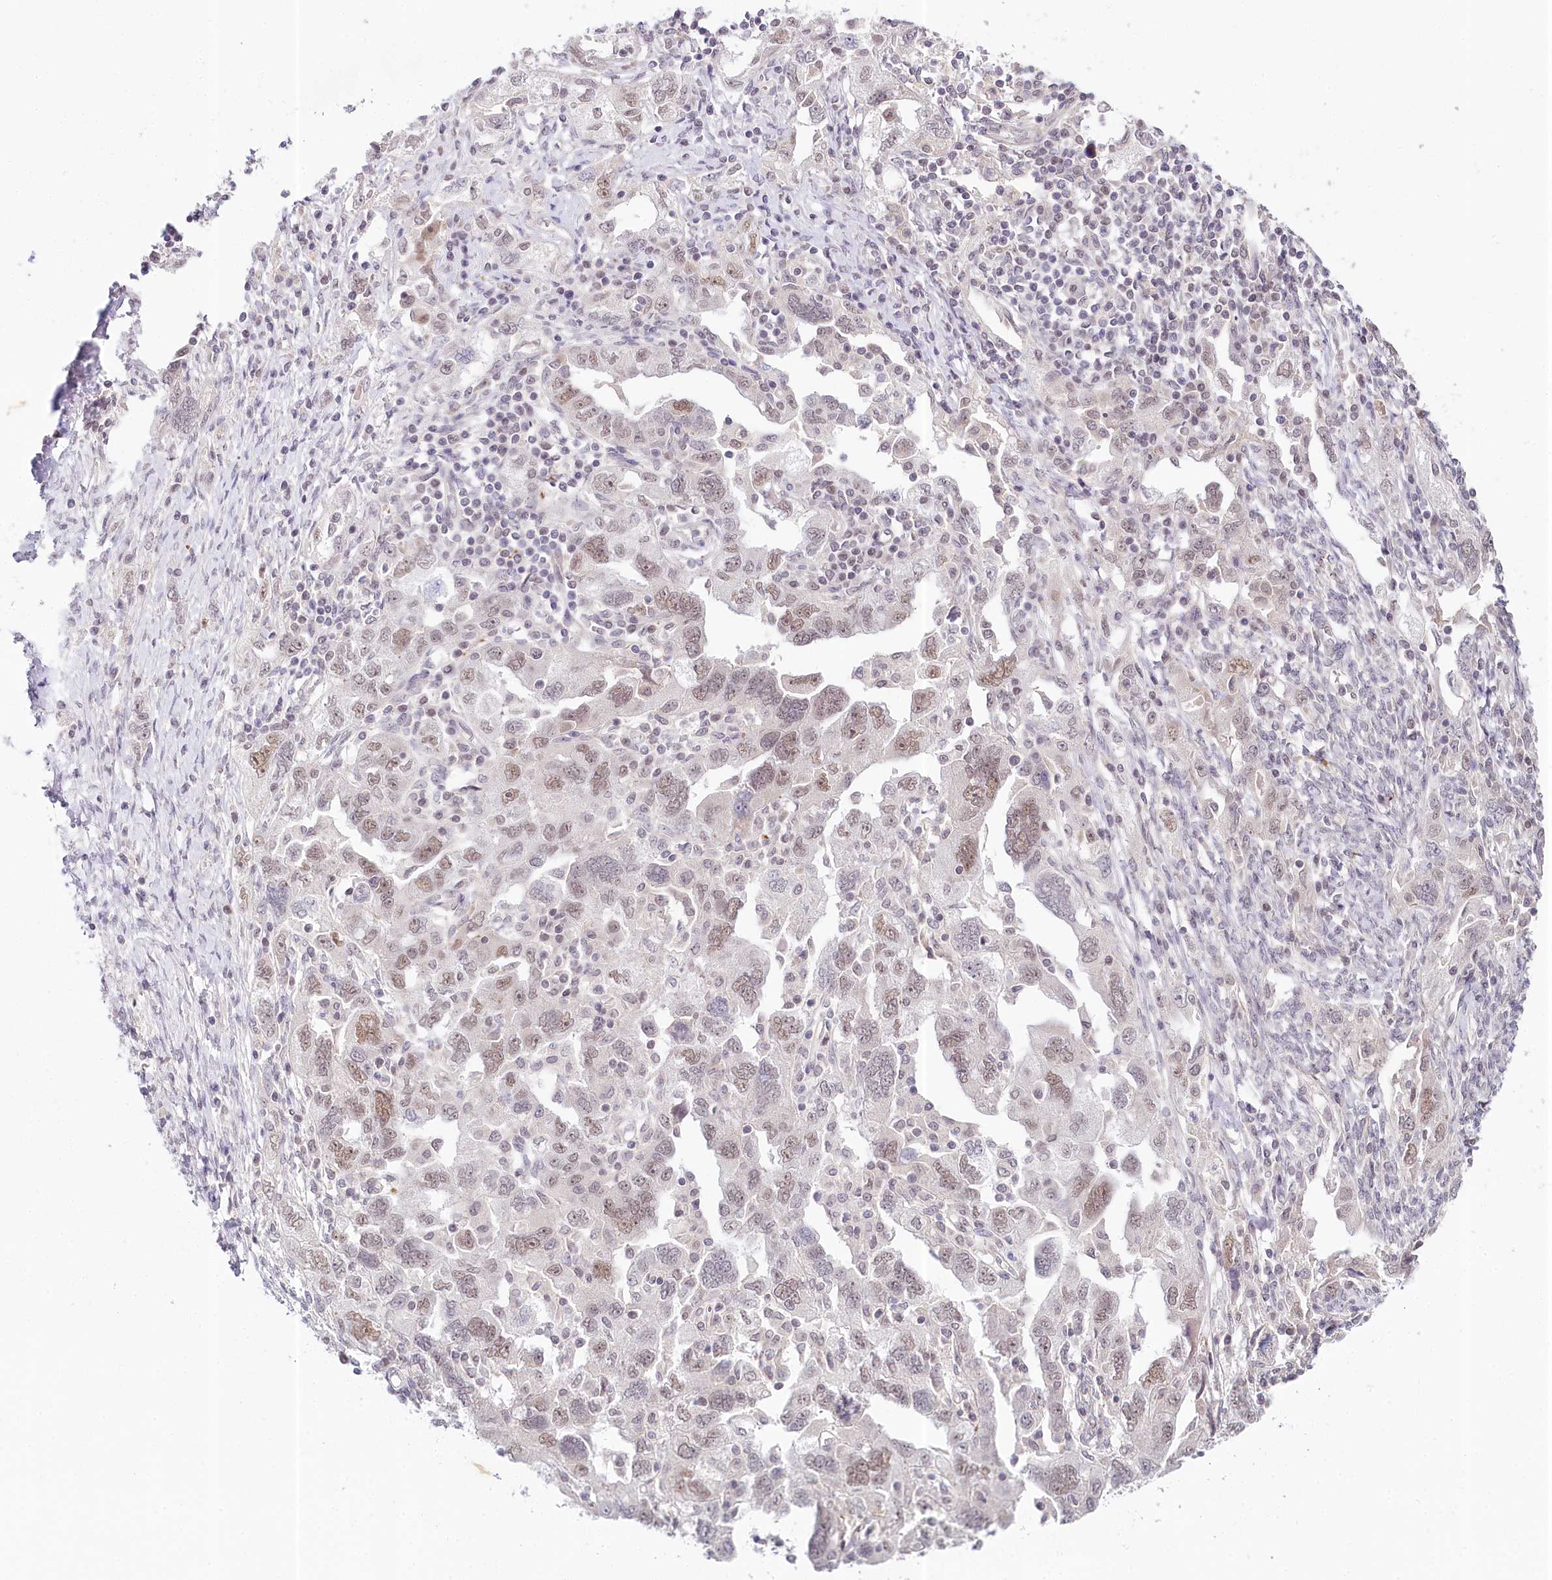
{"staining": {"intensity": "weak", "quantity": "25%-75%", "location": "nuclear"}, "tissue": "ovarian cancer", "cell_type": "Tumor cells", "image_type": "cancer", "snomed": [{"axis": "morphology", "description": "Carcinoma, NOS"}, {"axis": "morphology", "description": "Cystadenocarcinoma, serous, NOS"}, {"axis": "topography", "description": "Ovary"}], "caption": "Protein analysis of ovarian cancer (serous cystadenocarcinoma) tissue demonstrates weak nuclear positivity in about 25%-75% of tumor cells. (Brightfield microscopy of DAB IHC at high magnification).", "gene": "AMTN", "patient": {"sex": "female", "age": 69}}